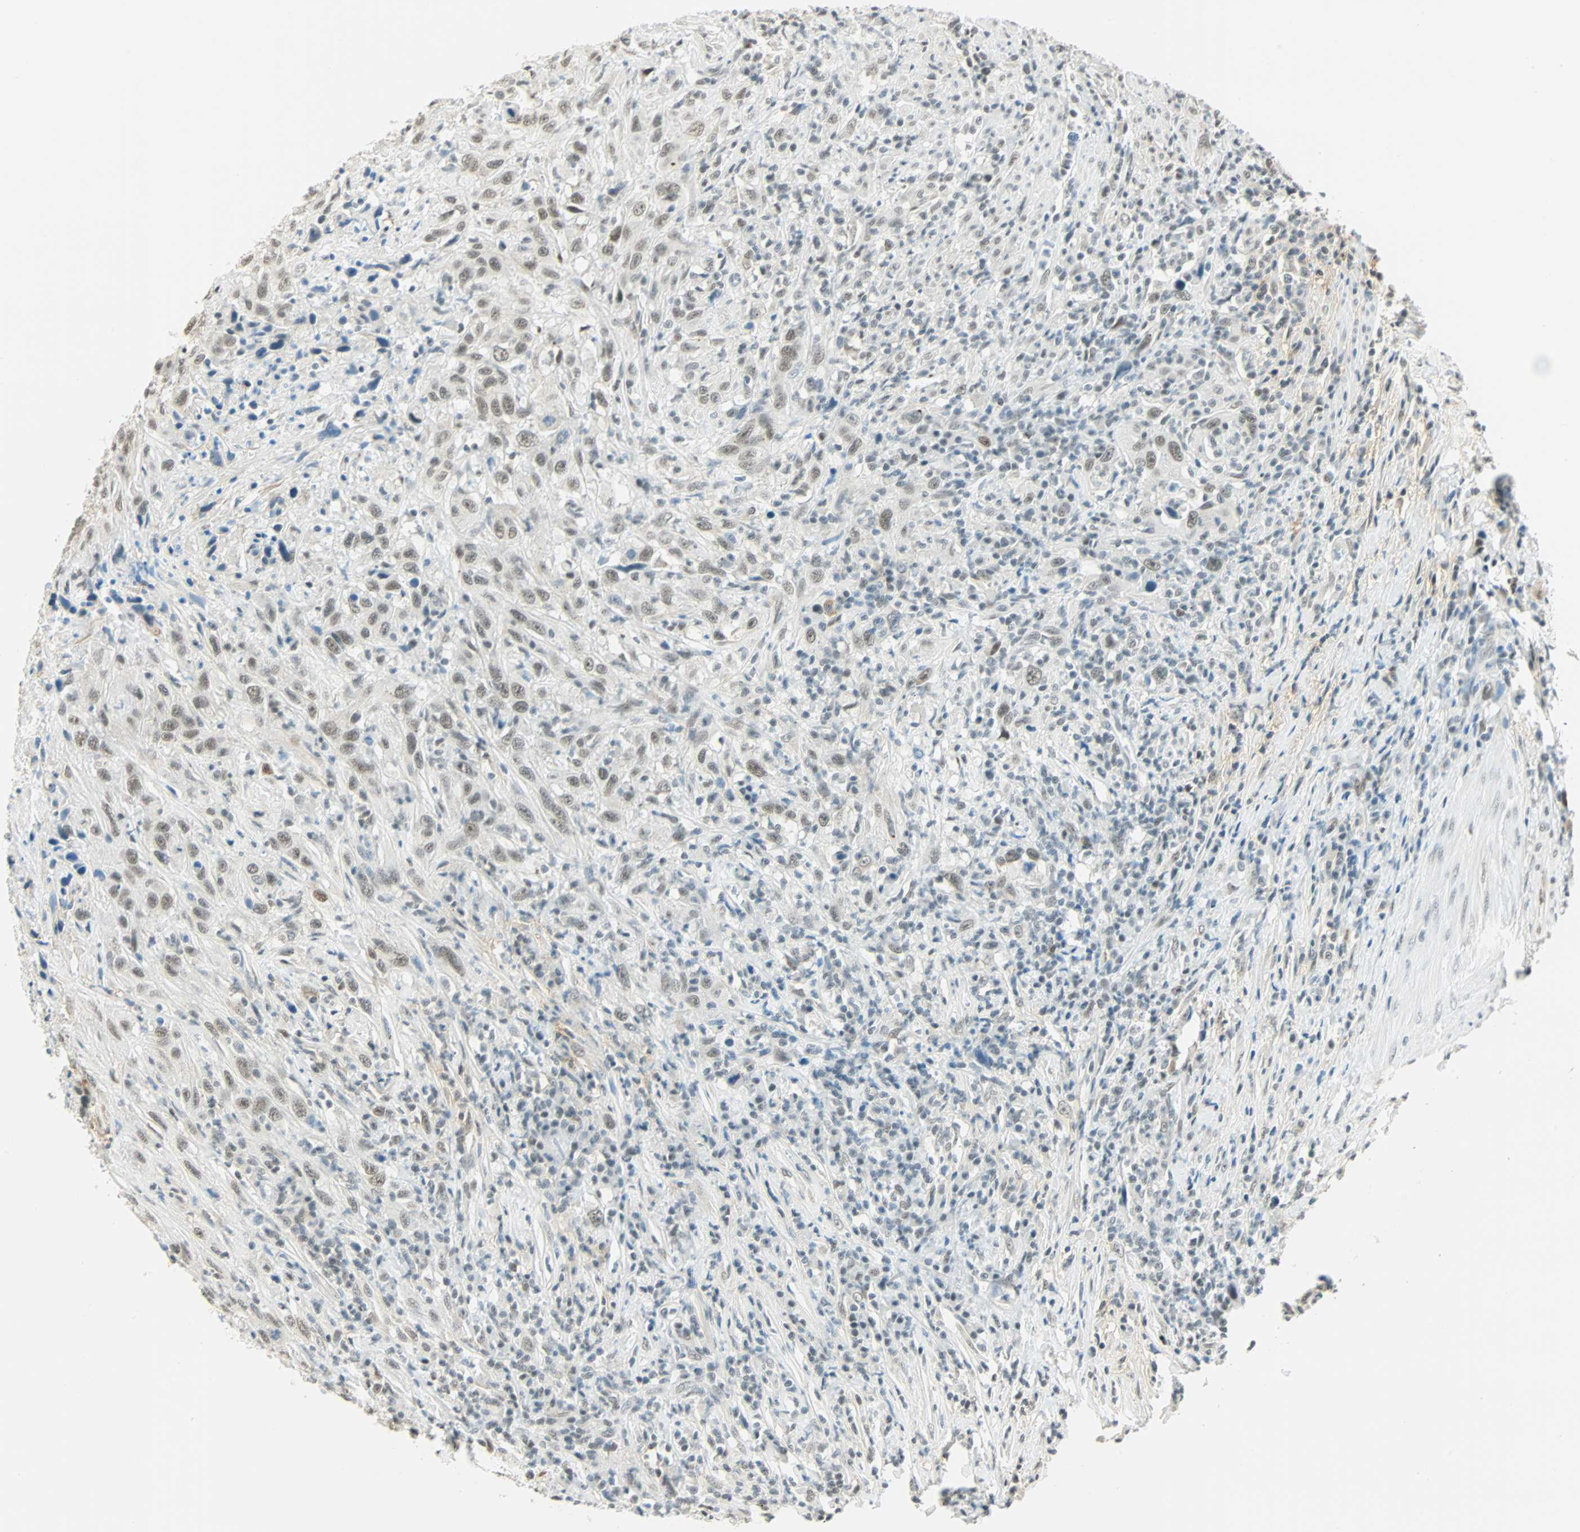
{"staining": {"intensity": "weak", "quantity": ">75%", "location": "nuclear"}, "tissue": "urothelial cancer", "cell_type": "Tumor cells", "image_type": "cancer", "snomed": [{"axis": "morphology", "description": "Urothelial carcinoma, High grade"}, {"axis": "topography", "description": "Urinary bladder"}], "caption": "Protein expression by IHC demonstrates weak nuclear expression in about >75% of tumor cells in urothelial cancer.", "gene": "NELFE", "patient": {"sex": "male", "age": 61}}